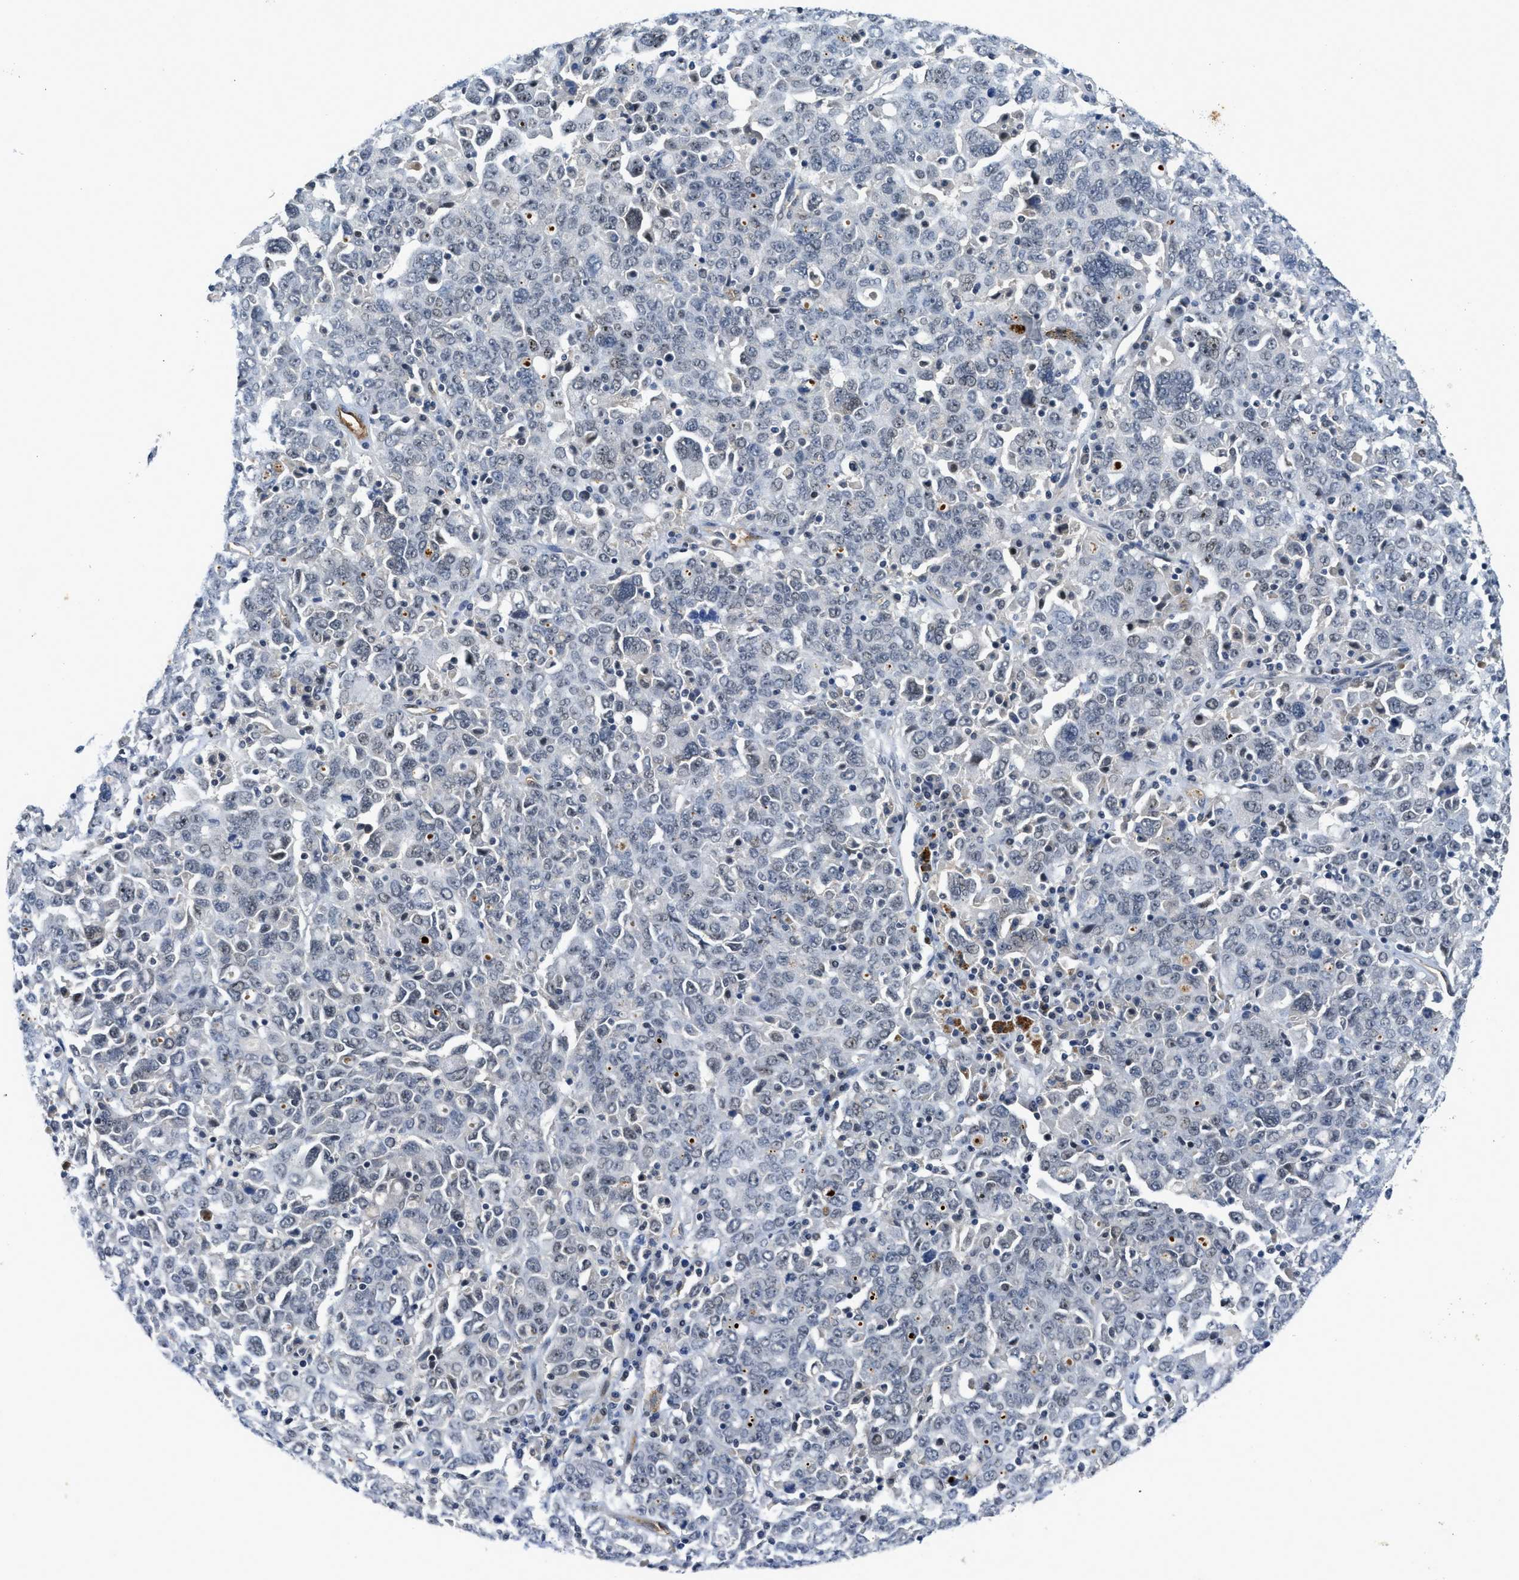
{"staining": {"intensity": "negative", "quantity": "none", "location": "none"}, "tissue": "ovarian cancer", "cell_type": "Tumor cells", "image_type": "cancer", "snomed": [{"axis": "morphology", "description": "Carcinoma, endometroid"}, {"axis": "topography", "description": "Ovary"}], "caption": "Tumor cells show no significant positivity in ovarian cancer (endometroid carcinoma).", "gene": "SLCO2A1", "patient": {"sex": "female", "age": 62}}